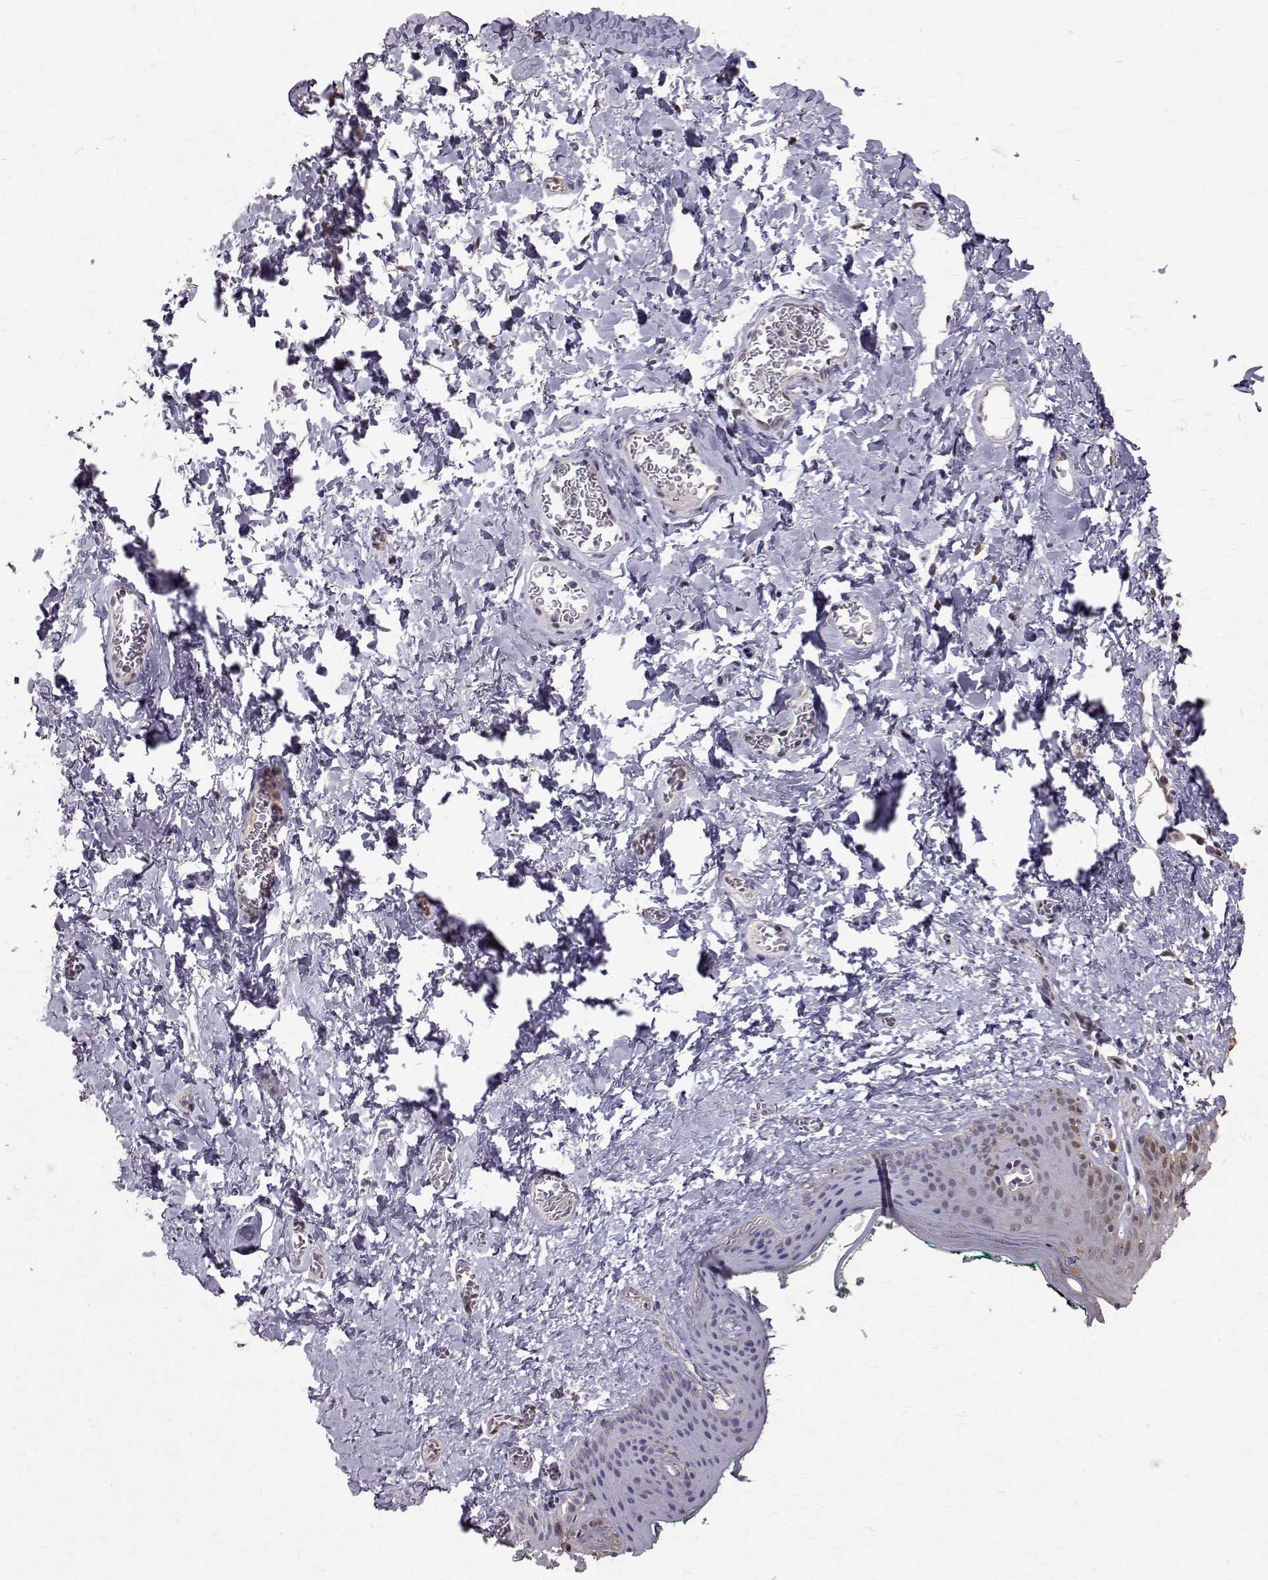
{"staining": {"intensity": "moderate", "quantity": "25%-75%", "location": "nuclear"}, "tissue": "skin", "cell_type": "Epidermal cells", "image_type": "normal", "snomed": [{"axis": "morphology", "description": "Normal tissue, NOS"}, {"axis": "topography", "description": "Vulva"}, {"axis": "topography", "description": "Peripheral nerve tissue"}], "caption": "Unremarkable skin exhibits moderate nuclear staining in about 25%-75% of epidermal cells (DAB = brown stain, brightfield microscopy at high magnification)..", "gene": "NIF3L1", "patient": {"sex": "female", "age": 66}}